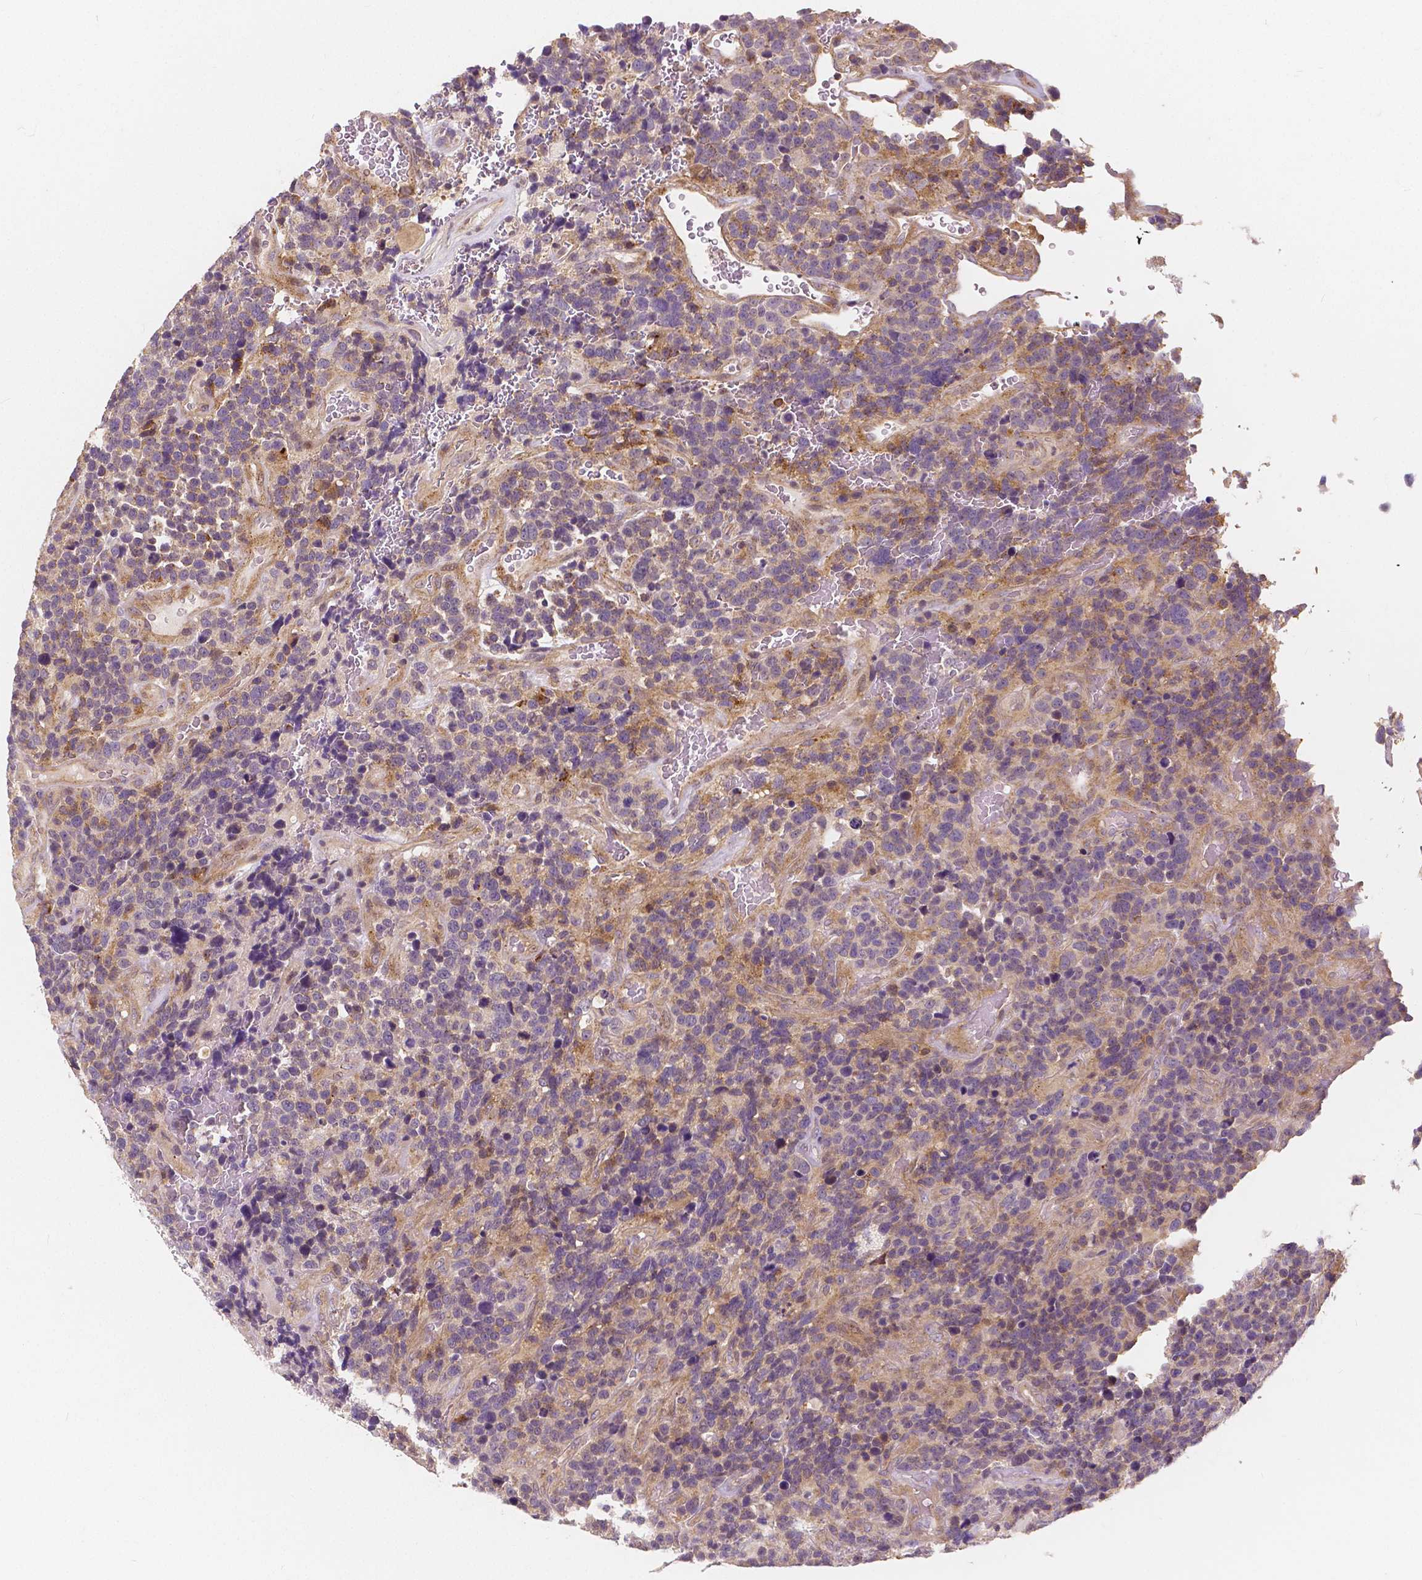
{"staining": {"intensity": "negative", "quantity": "none", "location": "none"}, "tissue": "glioma", "cell_type": "Tumor cells", "image_type": "cancer", "snomed": [{"axis": "morphology", "description": "Glioma, malignant, High grade"}, {"axis": "topography", "description": "Brain"}], "caption": "Immunohistochemical staining of glioma demonstrates no significant staining in tumor cells.", "gene": "SNX12", "patient": {"sex": "male", "age": 33}}